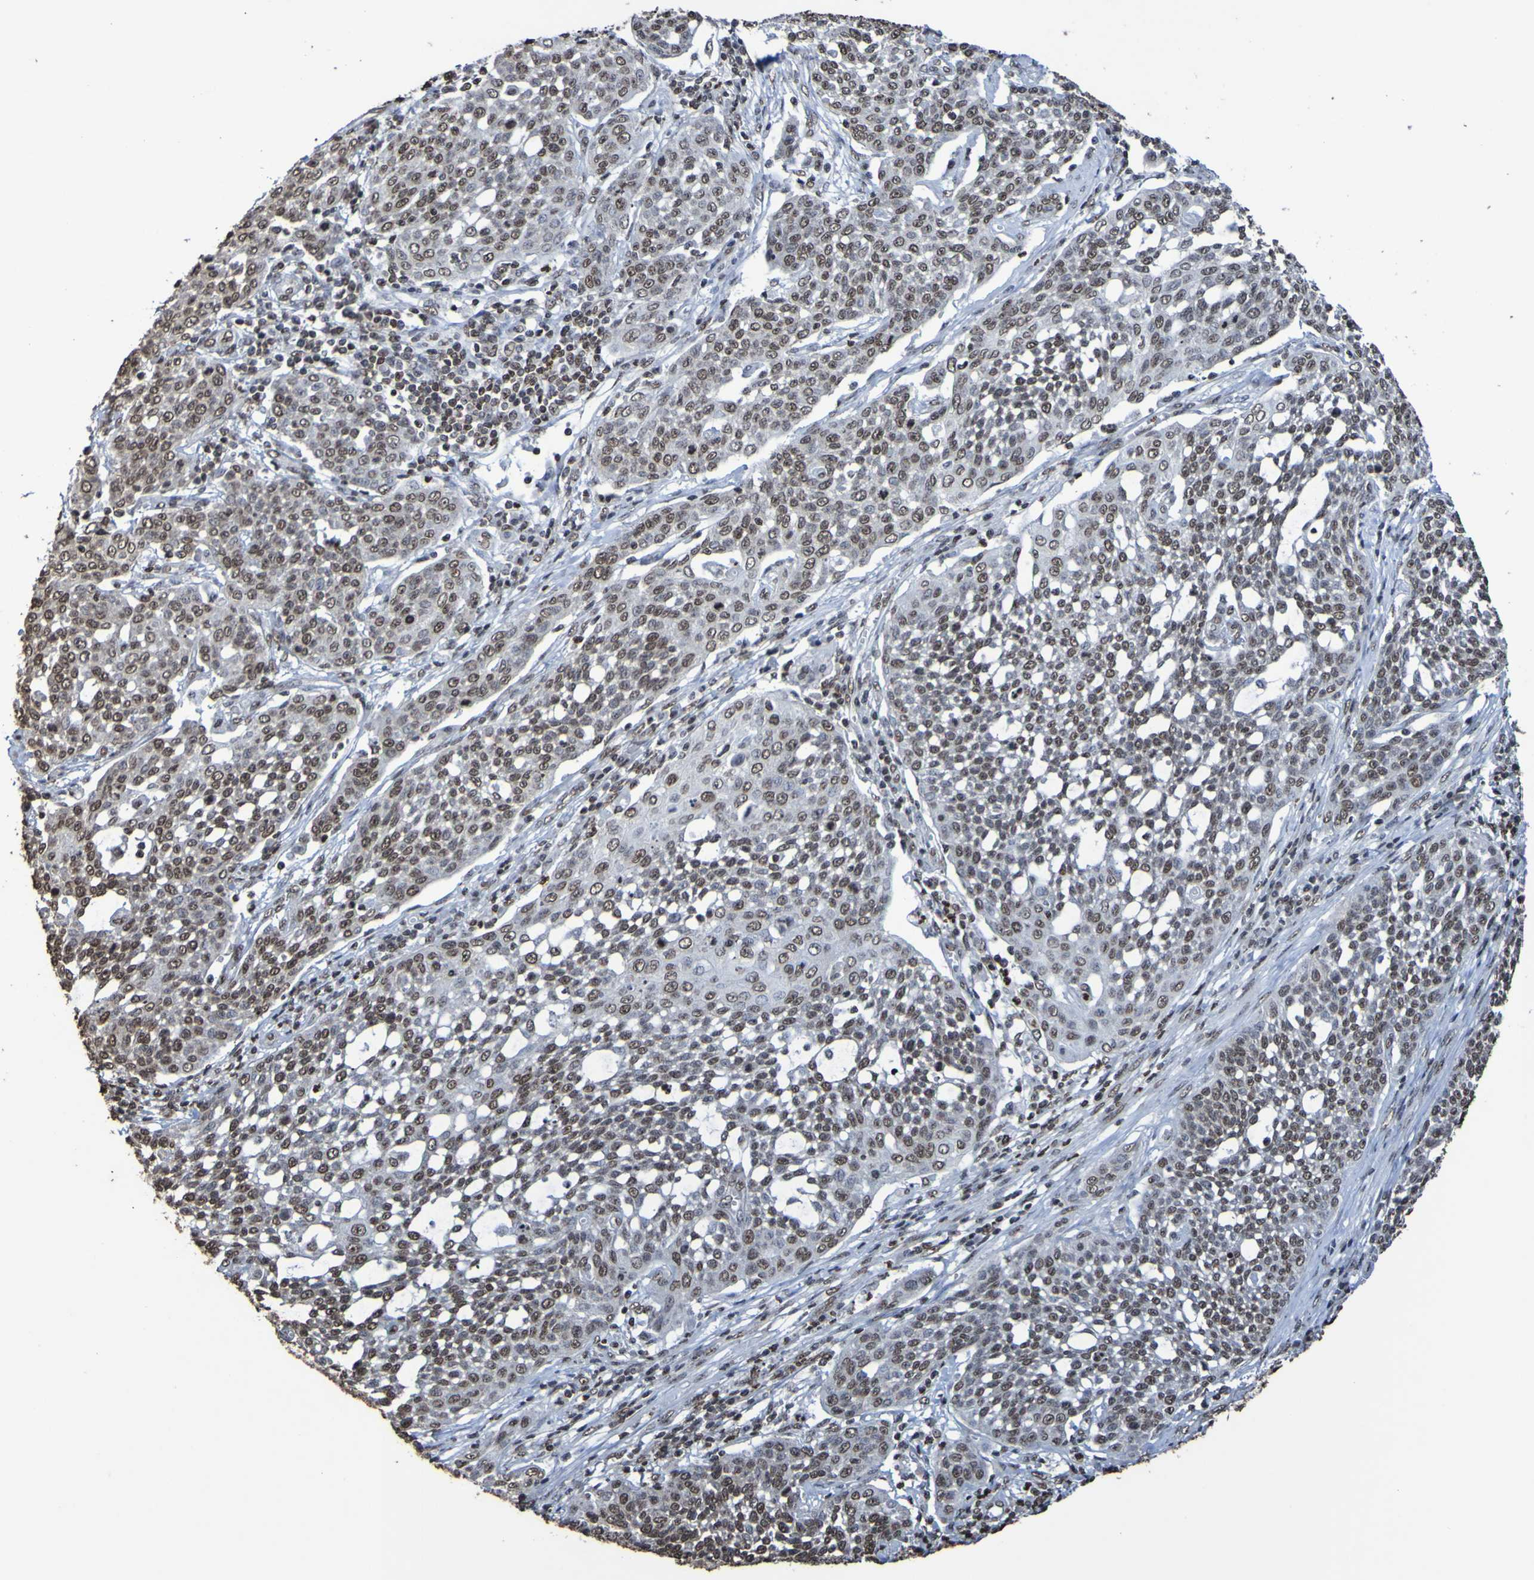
{"staining": {"intensity": "weak", "quantity": ">75%", "location": "nuclear"}, "tissue": "cervical cancer", "cell_type": "Tumor cells", "image_type": "cancer", "snomed": [{"axis": "morphology", "description": "Squamous cell carcinoma, NOS"}, {"axis": "topography", "description": "Cervix"}], "caption": "Immunohistochemistry image of human cervical cancer stained for a protein (brown), which demonstrates low levels of weak nuclear positivity in approximately >75% of tumor cells.", "gene": "GFI1", "patient": {"sex": "female", "age": 34}}